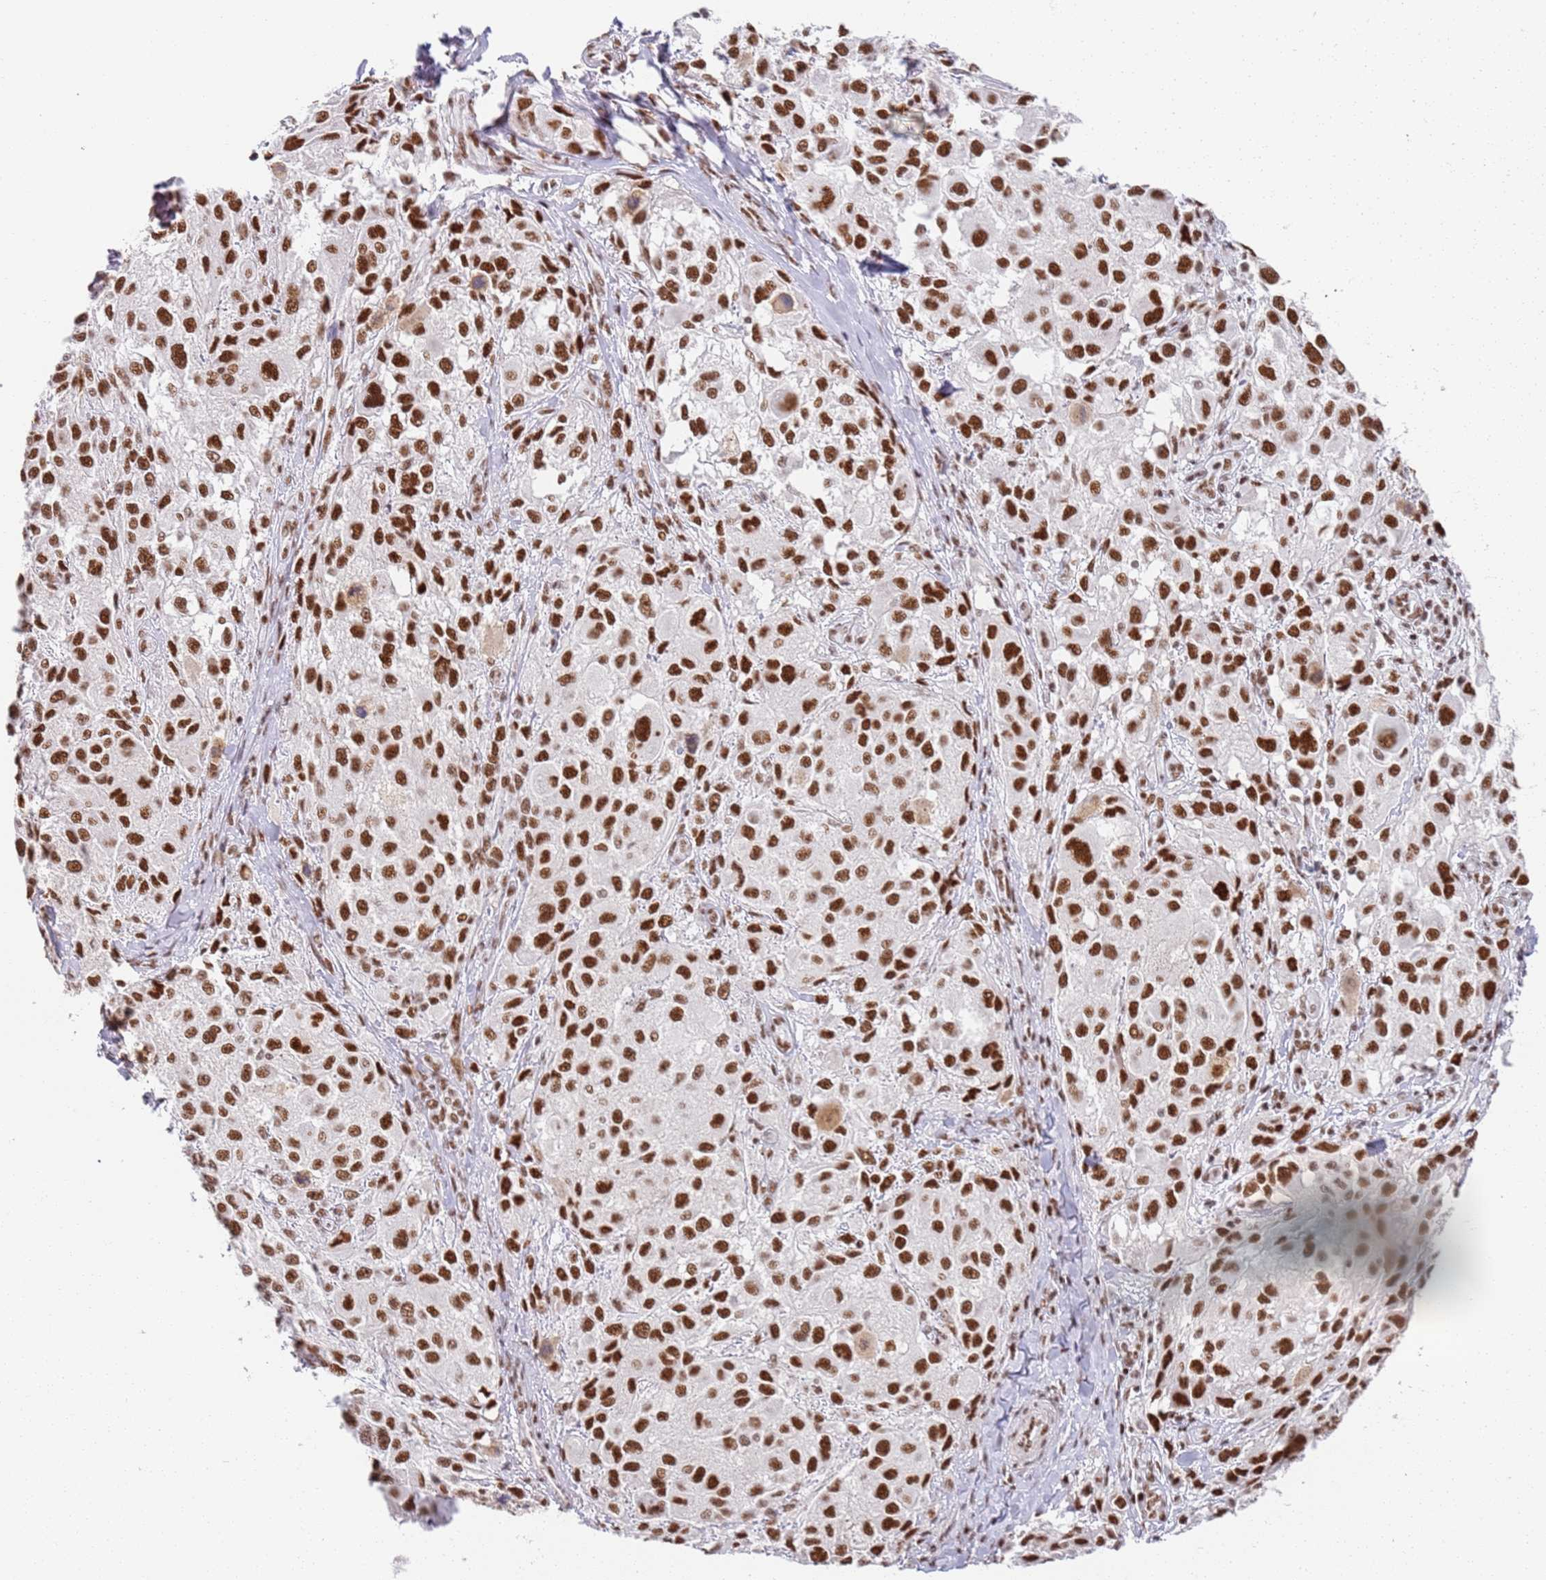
{"staining": {"intensity": "strong", "quantity": ">75%", "location": "nuclear"}, "tissue": "melanoma", "cell_type": "Tumor cells", "image_type": "cancer", "snomed": [{"axis": "morphology", "description": "Normal morphology"}, {"axis": "morphology", "description": "Malignant melanoma, NOS"}, {"axis": "topography", "description": "Skin"}], "caption": "A histopathology image of melanoma stained for a protein displays strong nuclear brown staining in tumor cells.", "gene": "AKAP8L", "patient": {"sex": "female", "age": 72}}